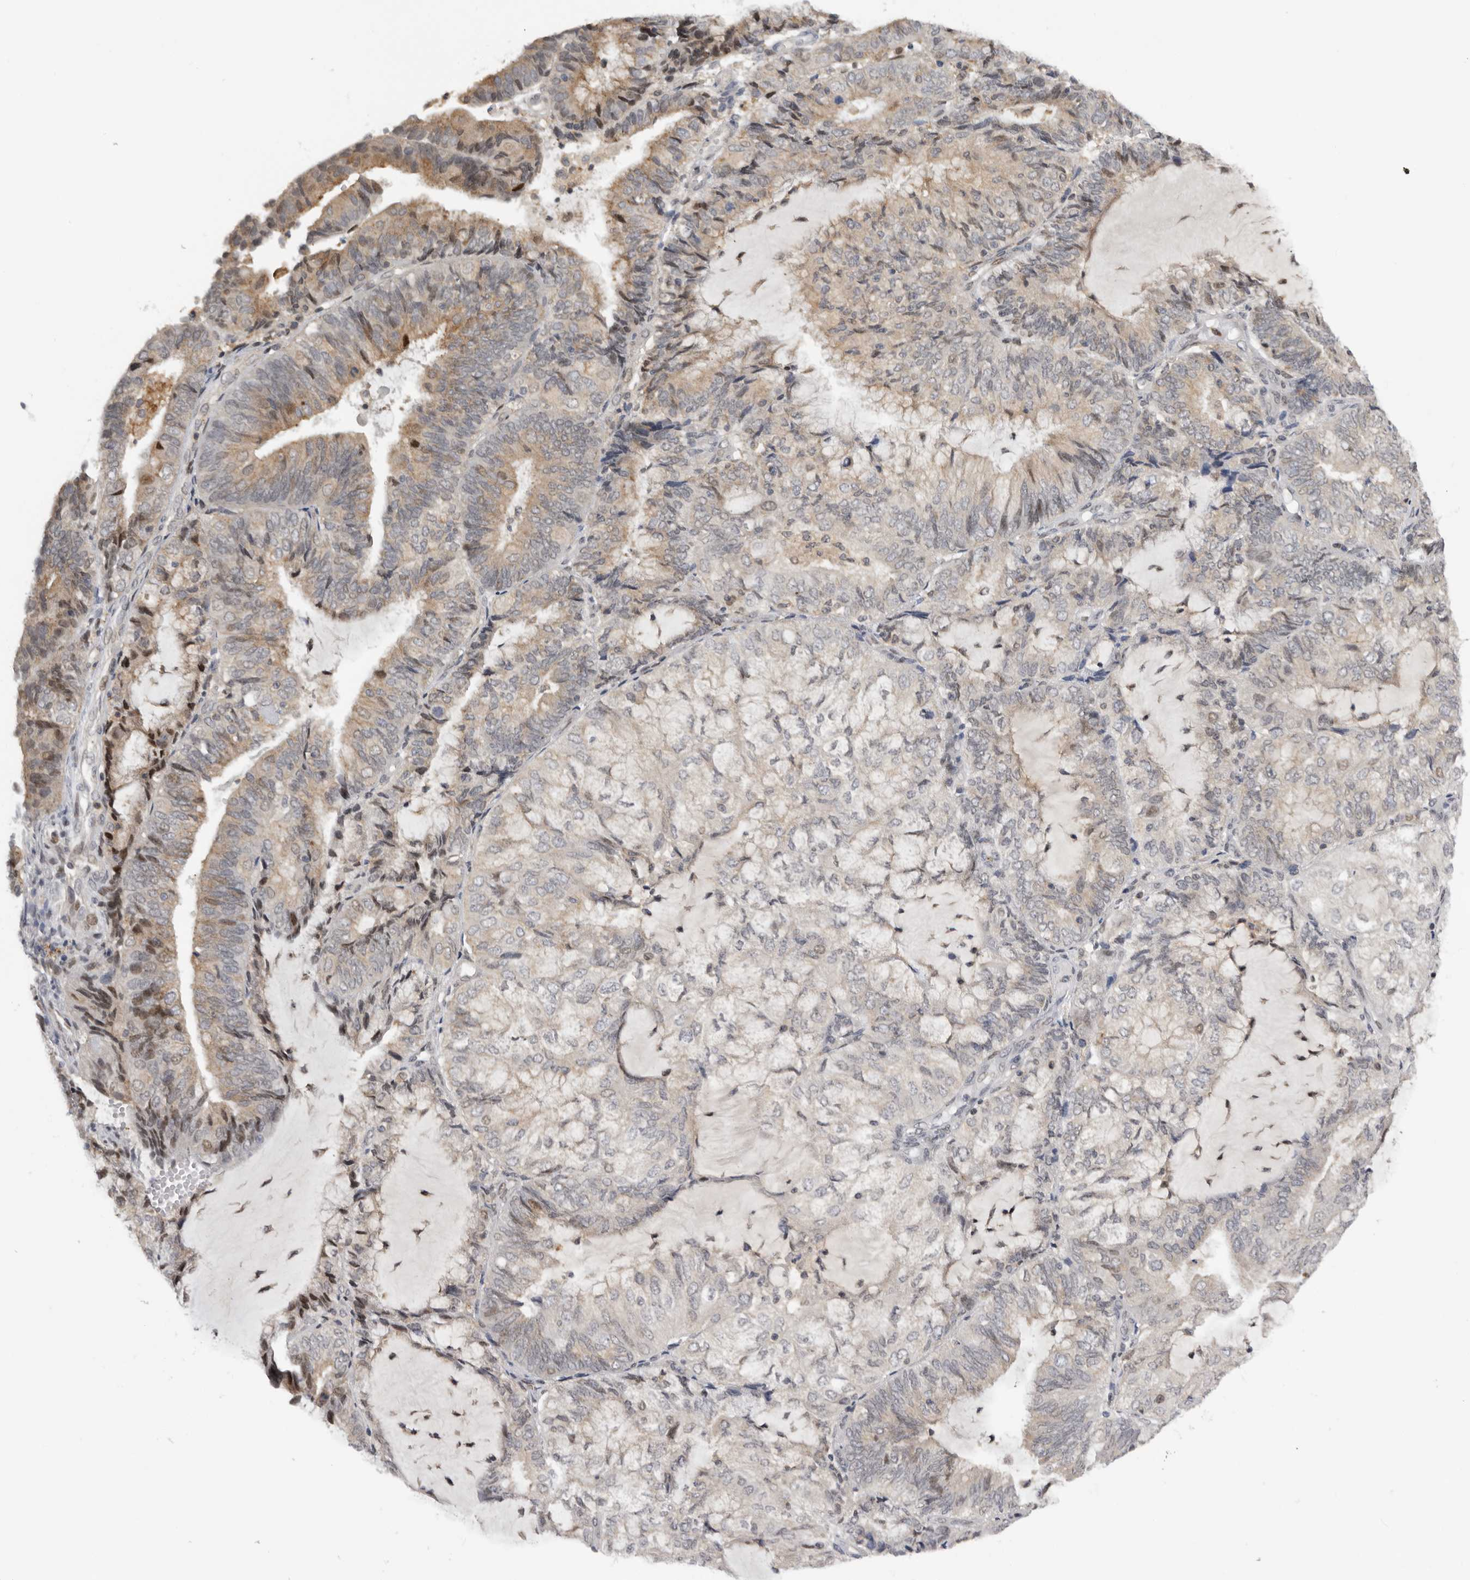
{"staining": {"intensity": "weak", "quantity": "<25%", "location": "cytoplasmic/membranous"}, "tissue": "endometrial cancer", "cell_type": "Tumor cells", "image_type": "cancer", "snomed": [{"axis": "morphology", "description": "Adenocarcinoma, NOS"}, {"axis": "topography", "description": "Endometrium"}], "caption": "Immunohistochemistry of adenocarcinoma (endometrial) reveals no staining in tumor cells.", "gene": "KIF2B", "patient": {"sex": "female", "age": 81}}